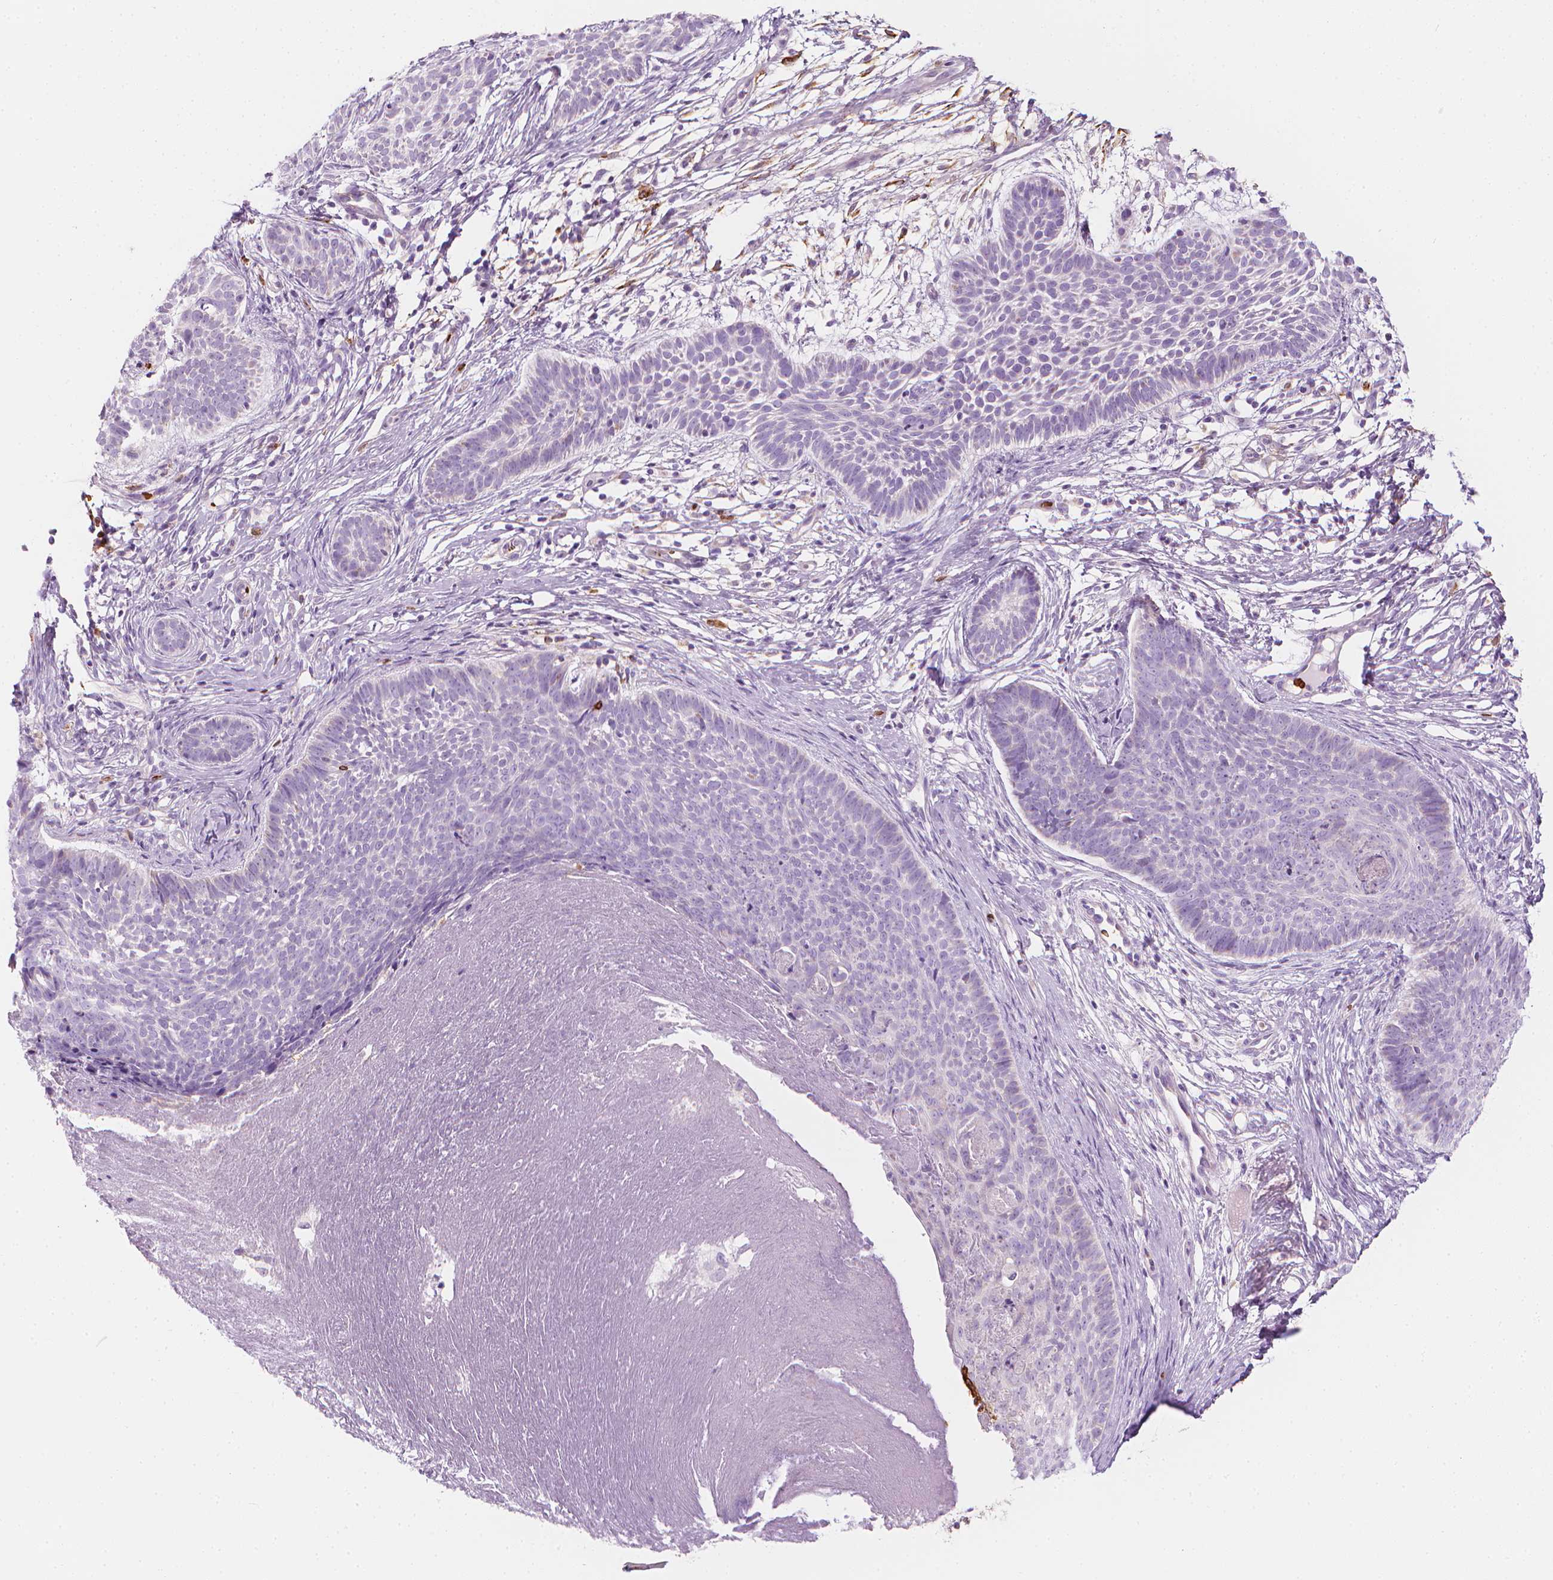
{"staining": {"intensity": "negative", "quantity": "none", "location": "none"}, "tissue": "skin cancer", "cell_type": "Tumor cells", "image_type": "cancer", "snomed": [{"axis": "morphology", "description": "Basal cell carcinoma"}, {"axis": "topography", "description": "Skin"}], "caption": "Immunohistochemistry histopathology image of neoplastic tissue: human skin cancer stained with DAB (3,3'-diaminobenzidine) demonstrates no significant protein expression in tumor cells. Brightfield microscopy of IHC stained with DAB (brown) and hematoxylin (blue), captured at high magnification.", "gene": "CES1", "patient": {"sex": "male", "age": 85}}